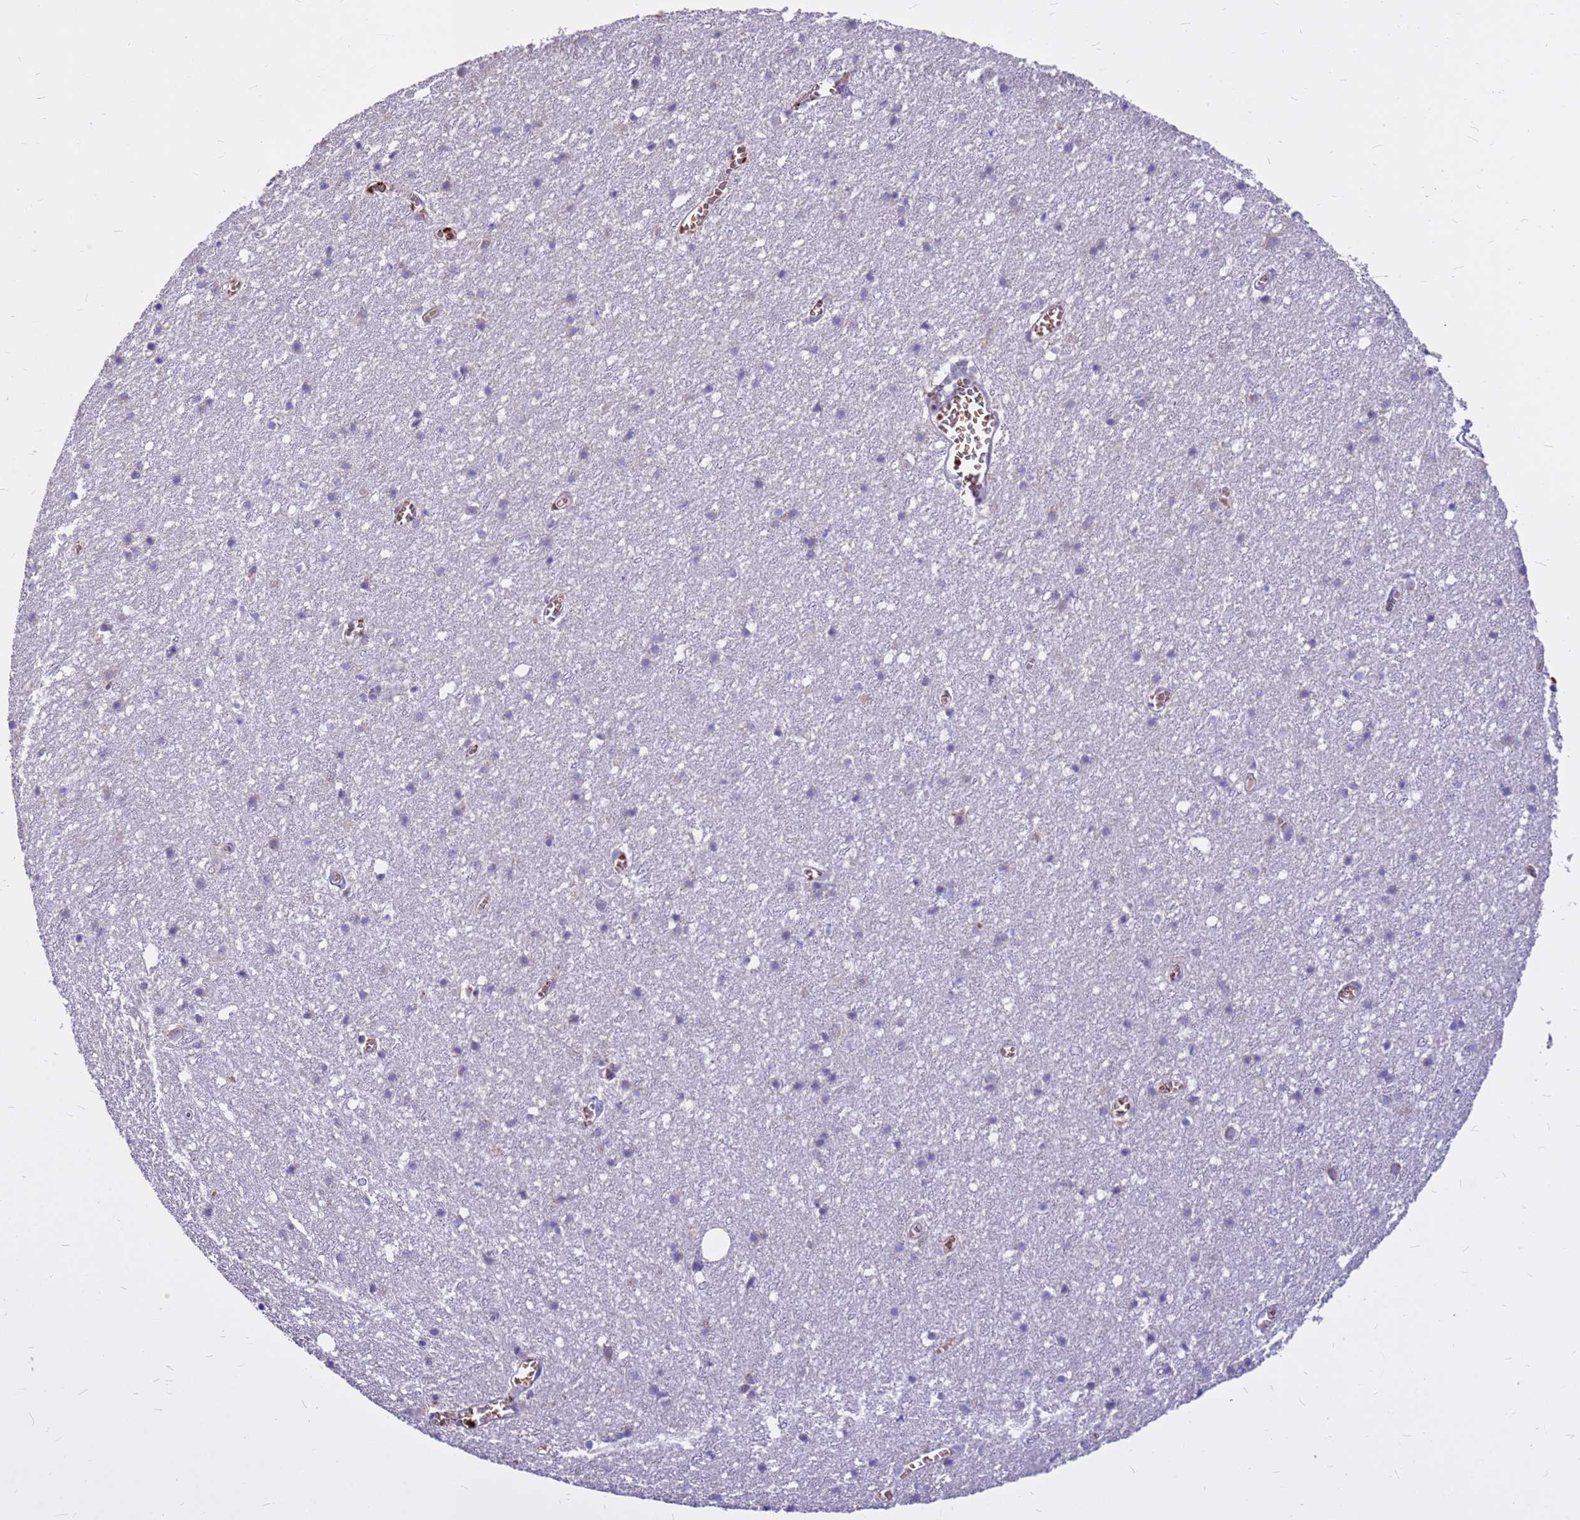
{"staining": {"intensity": "weak", "quantity": "<25%", "location": "cytoplasmic/membranous"}, "tissue": "cerebral cortex", "cell_type": "Endothelial cells", "image_type": "normal", "snomed": [{"axis": "morphology", "description": "Normal tissue, NOS"}, {"axis": "topography", "description": "Cerebral cortex"}], "caption": "DAB immunohistochemical staining of benign human cerebral cortex reveals no significant expression in endothelial cells.", "gene": "ZNF669", "patient": {"sex": "female", "age": 64}}